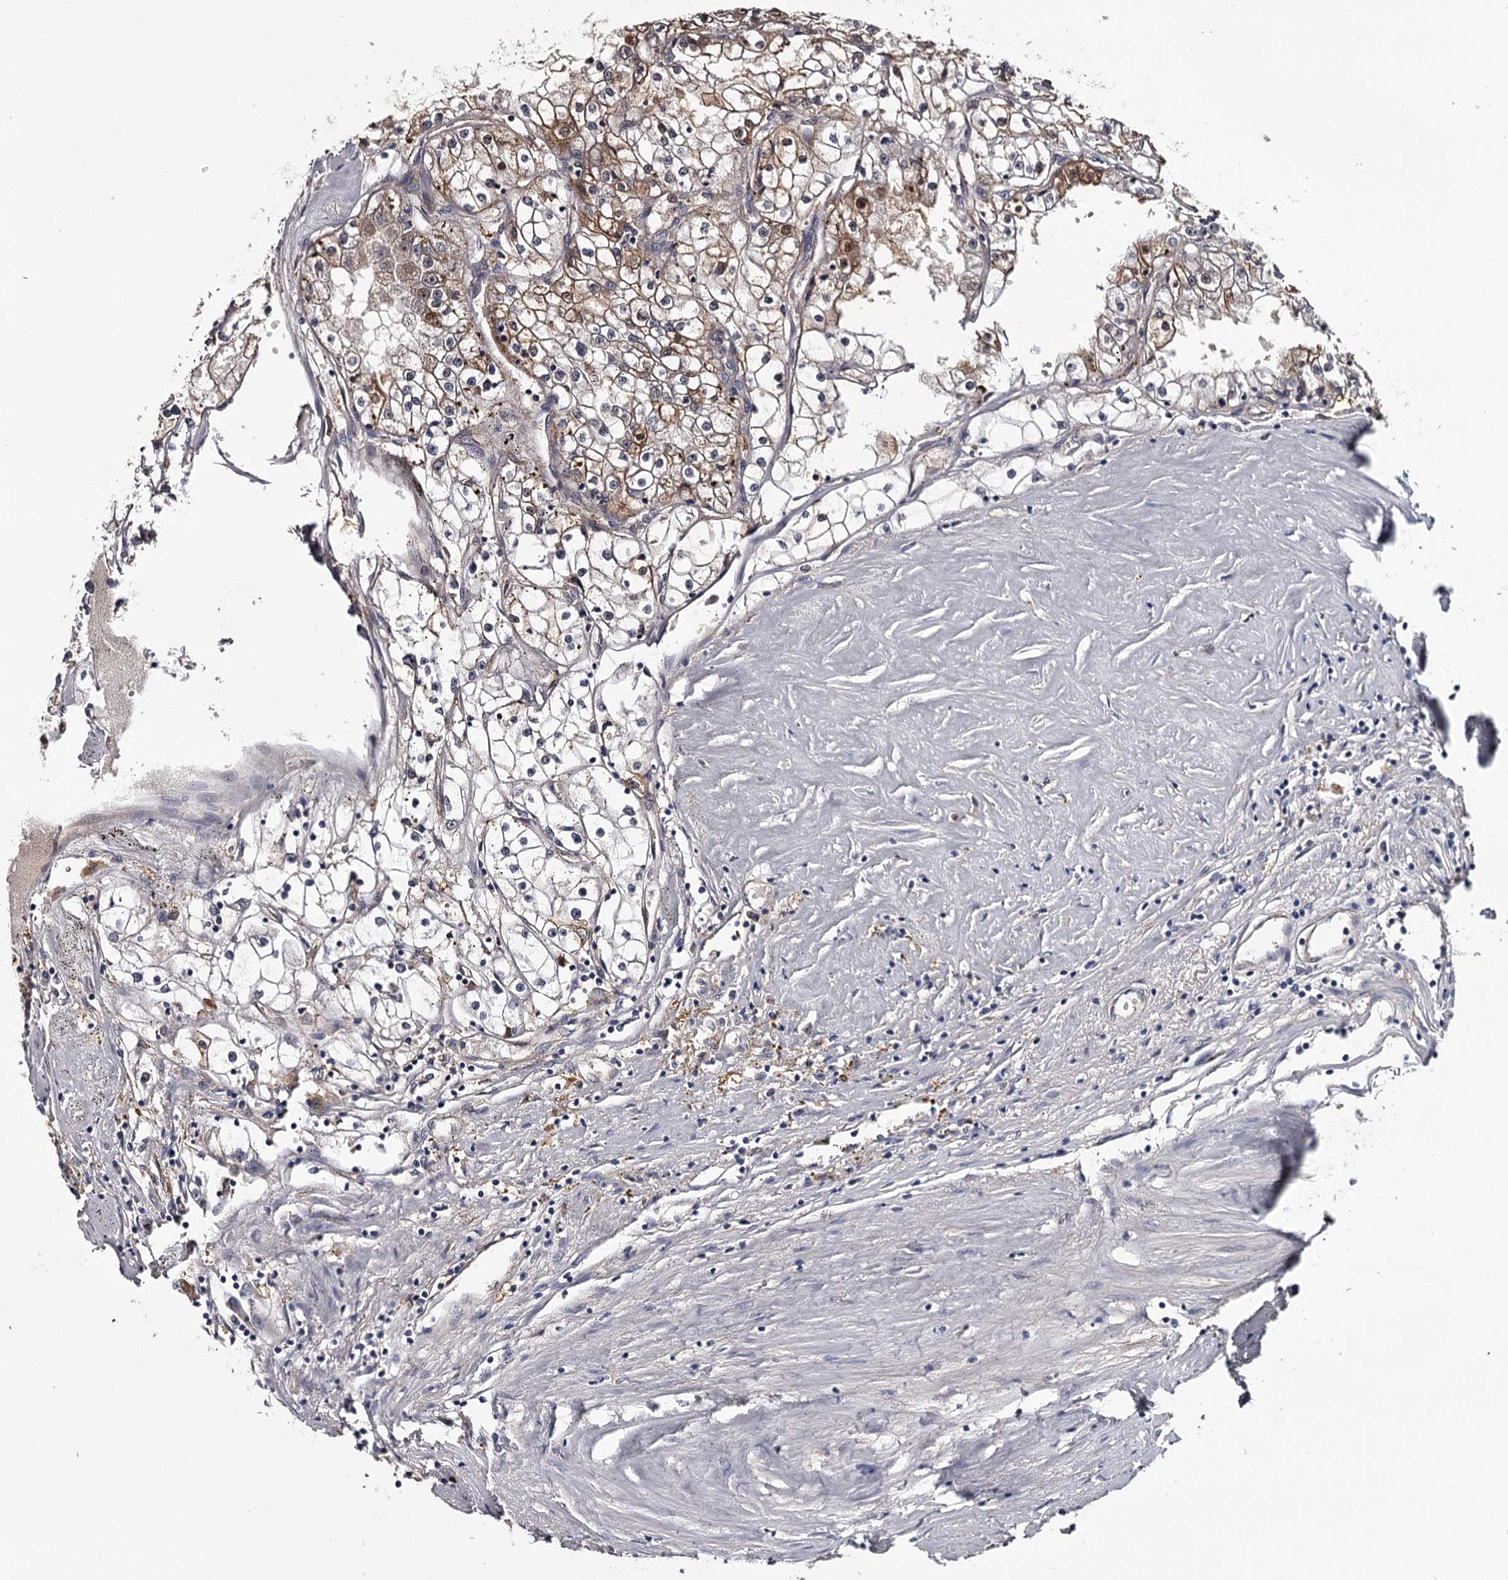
{"staining": {"intensity": "moderate", "quantity": "<25%", "location": "cytoplasmic/membranous,nuclear"}, "tissue": "renal cancer", "cell_type": "Tumor cells", "image_type": "cancer", "snomed": [{"axis": "morphology", "description": "Adenocarcinoma, NOS"}, {"axis": "topography", "description": "Kidney"}], "caption": "Protein positivity by immunohistochemistry (IHC) exhibits moderate cytoplasmic/membranous and nuclear expression in about <25% of tumor cells in renal cancer.", "gene": "GSTO1", "patient": {"sex": "male", "age": 56}}